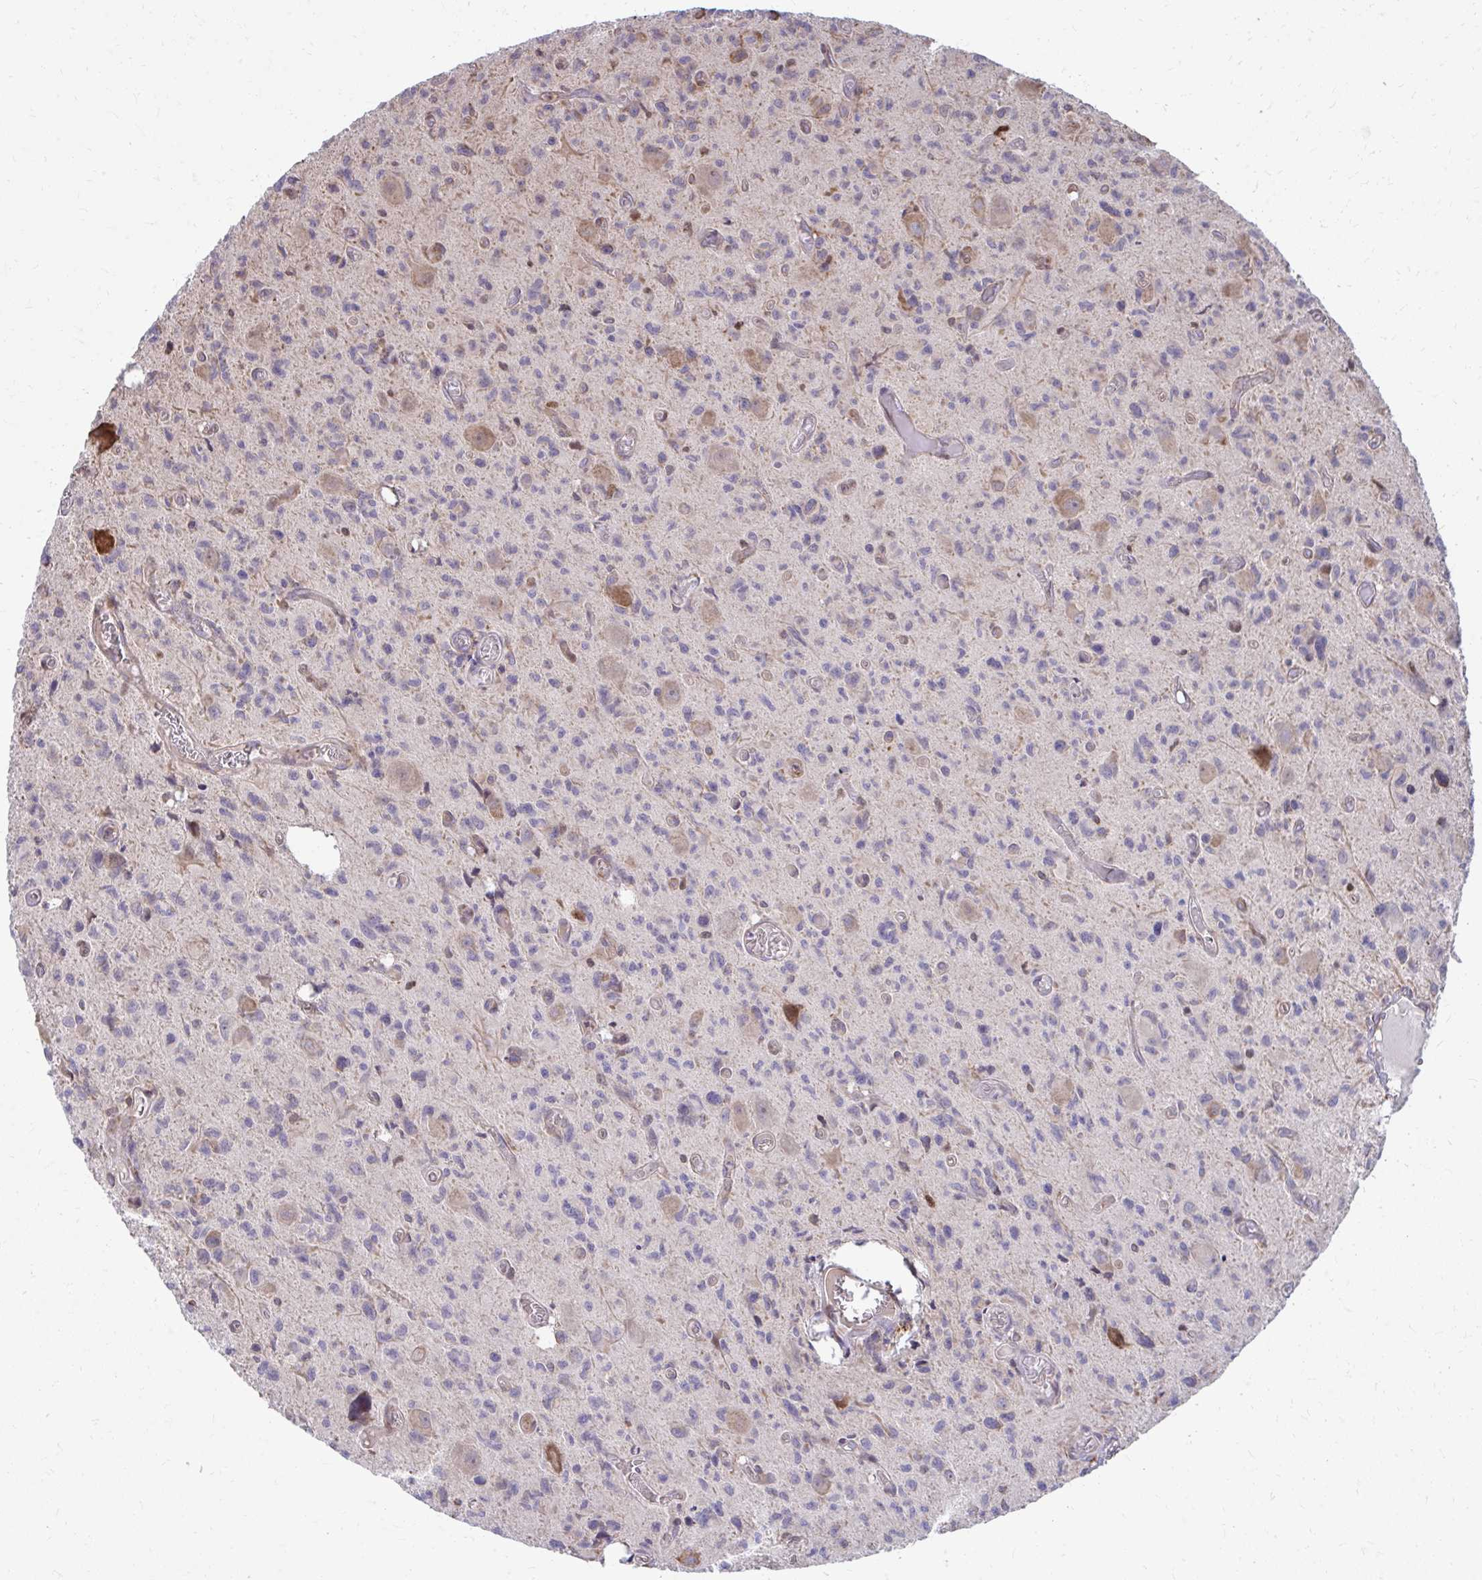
{"staining": {"intensity": "weak", "quantity": "<25%", "location": "cytoplasmic/membranous"}, "tissue": "glioma", "cell_type": "Tumor cells", "image_type": "cancer", "snomed": [{"axis": "morphology", "description": "Glioma, malignant, High grade"}, {"axis": "topography", "description": "Brain"}], "caption": "The micrograph exhibits no staining of tumor cells in glioma.", "gene": "ZNF778", "patient": {"sex": "male", "age": 76}}